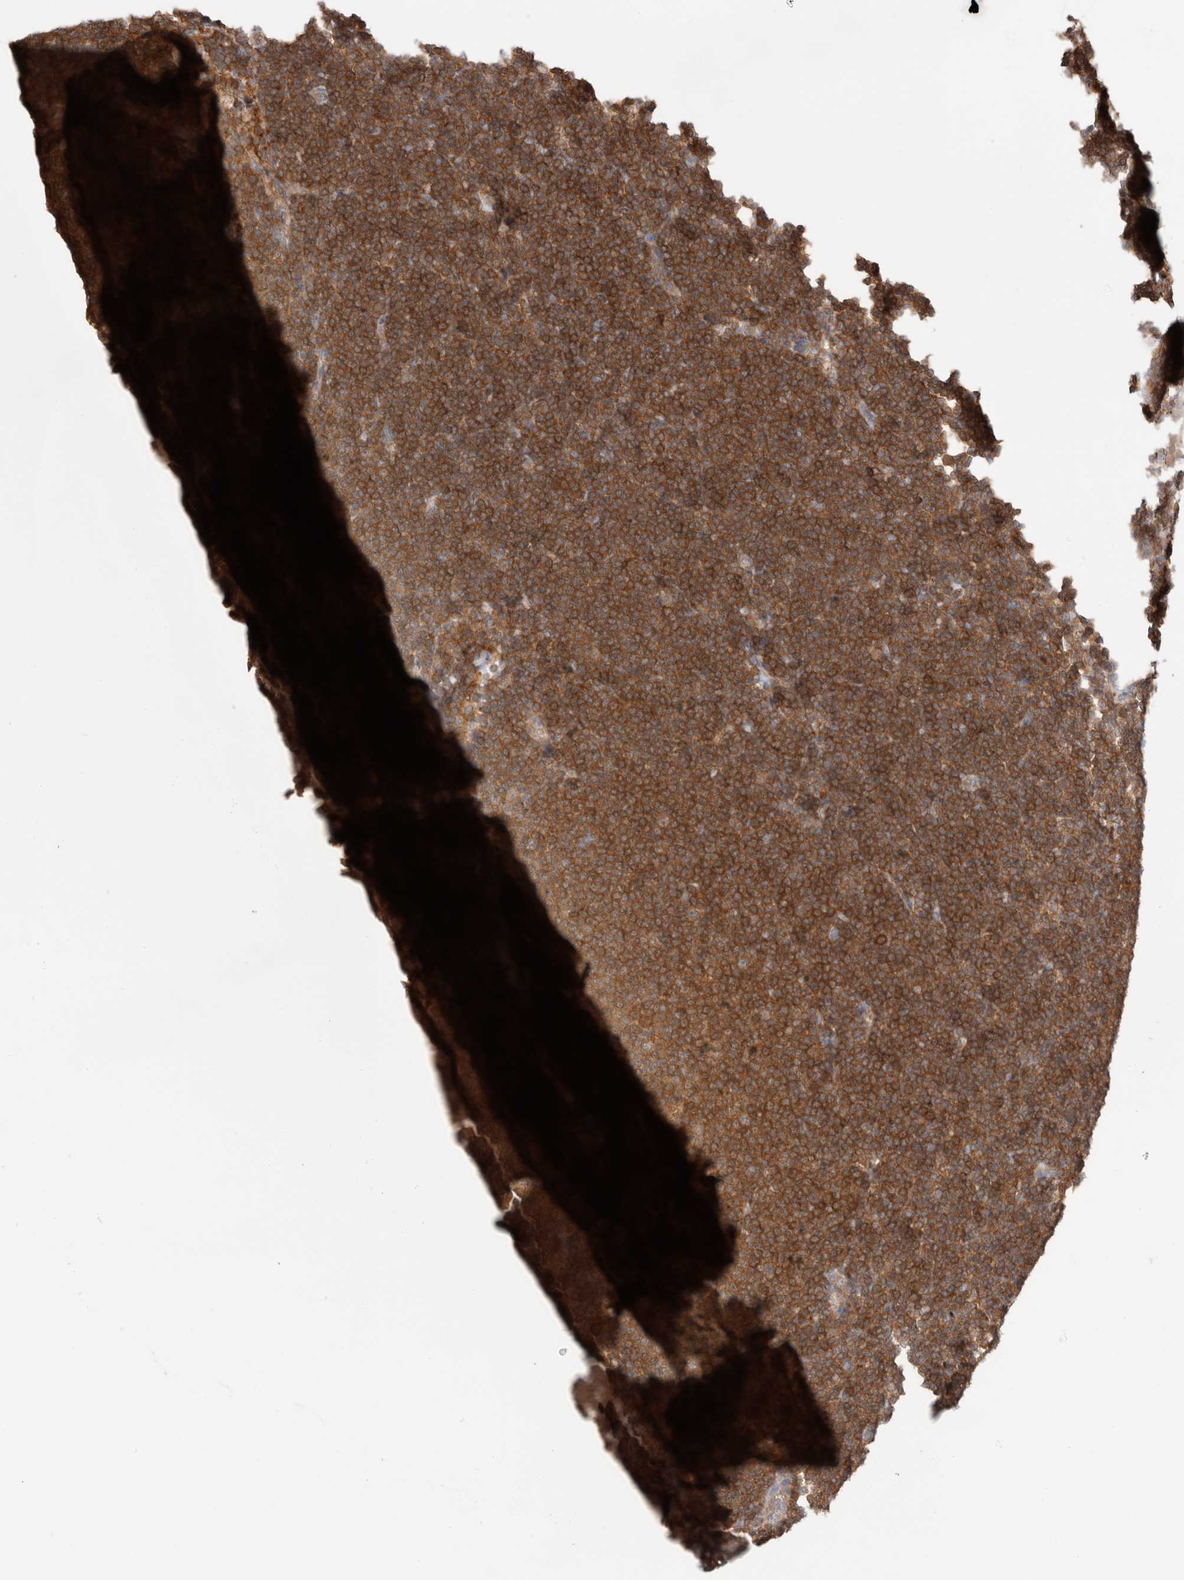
{"staining": {"intensity": "strong", "quantity": ">75%", "location": "cytoplasmic/membranous"}, "tissue": "lymphoma", "cell_type": "Tumor cells", "image_type": "cancer", "snomed": [{"axis": "morphology", "description": "Malignant lymphoma, non-Hodgkin's type, Low grade"}, {"axis": "topography", "description": "Lymph node"}], "caption": "Malignant lymphoma, non-Hodgkin's type (low-grade) stained with a protein marker shows strong staining in tumor cells.", "gene": "KLHL14", "patient": {"sex": "female", "age": 53}}